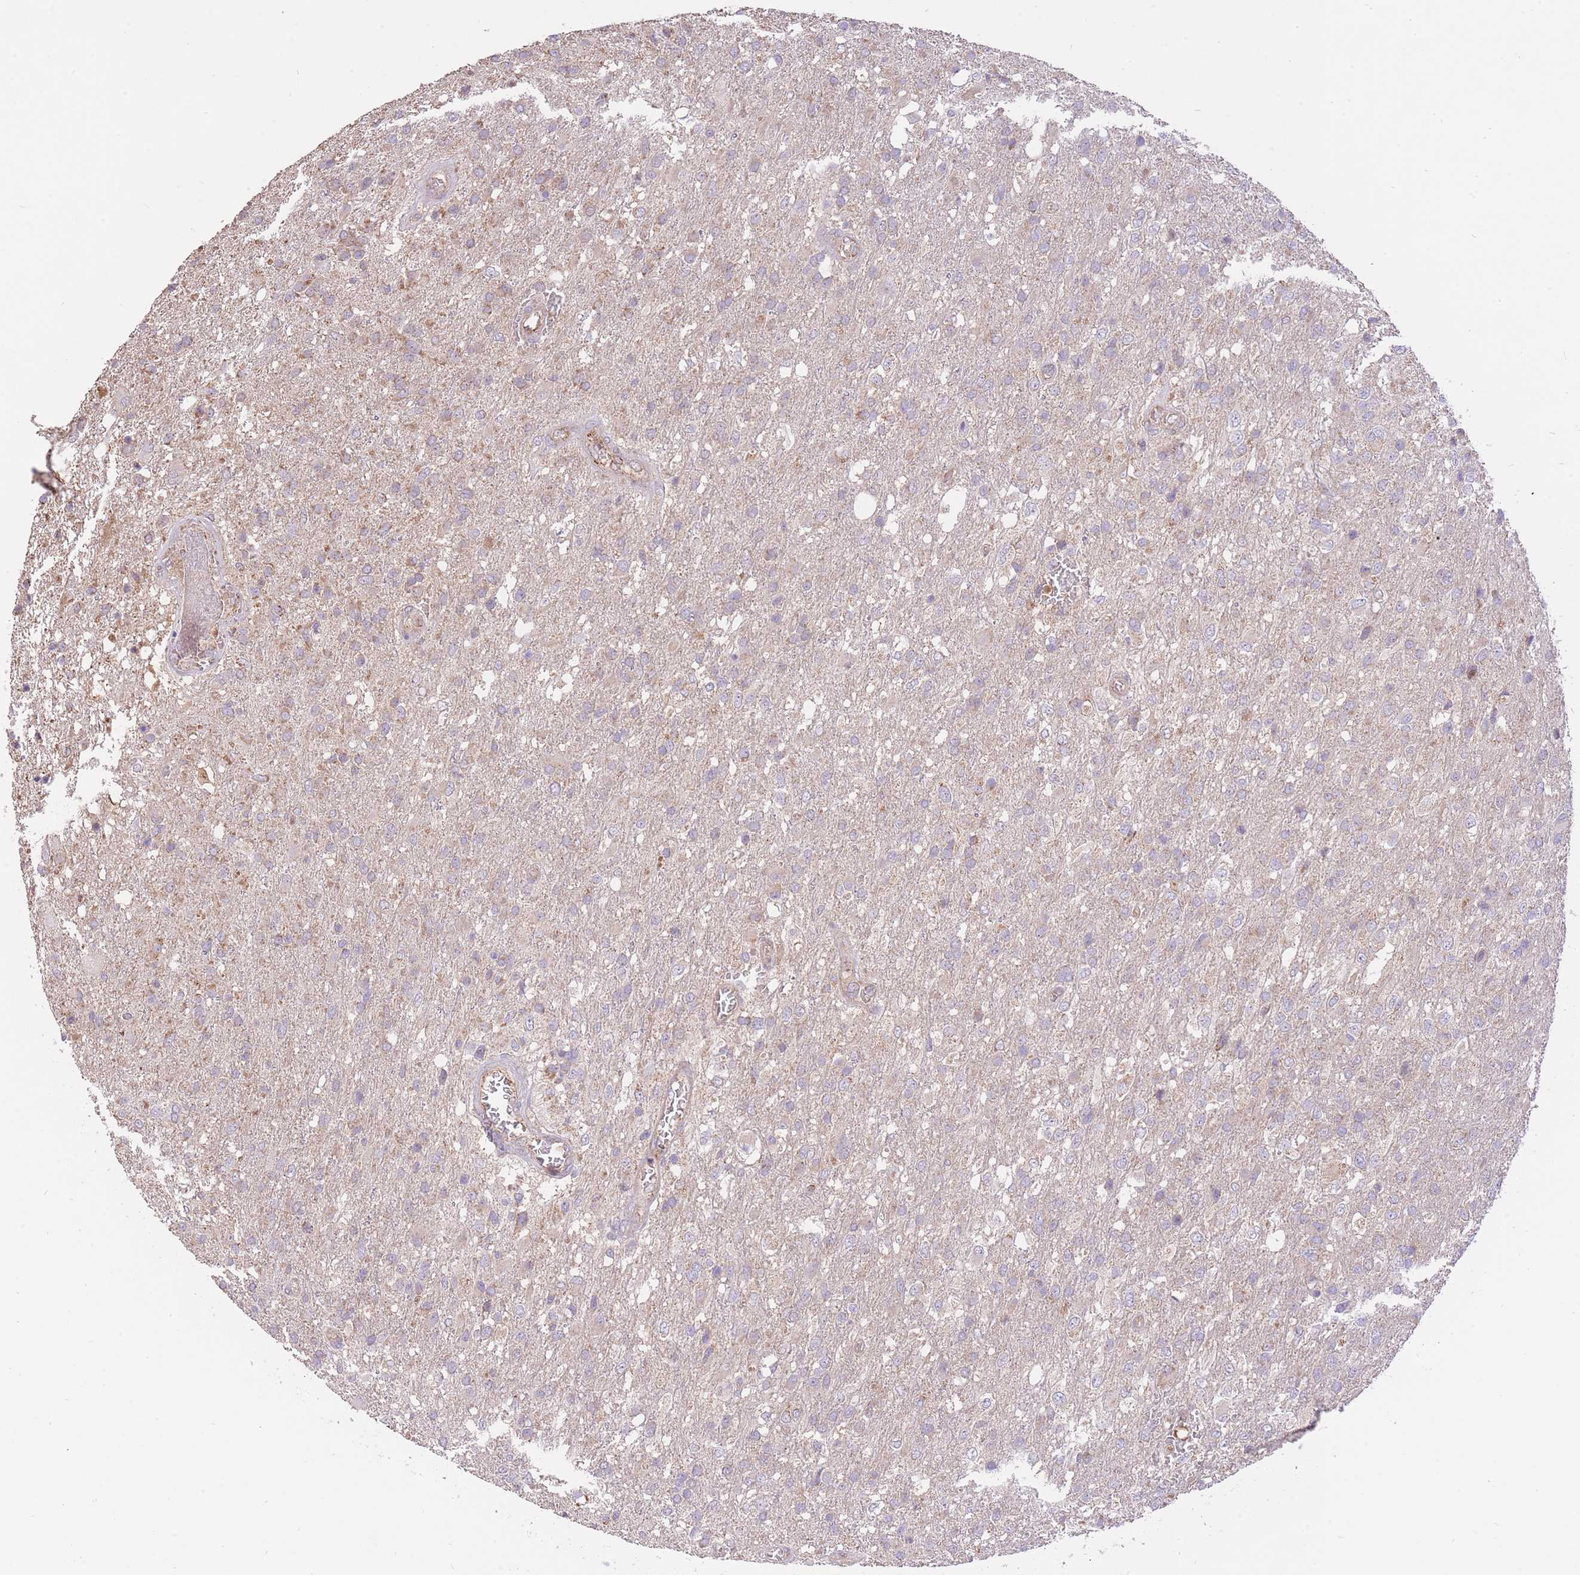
{"staining": {"intensity": "moderate", "quantity": "<25%", "location": "cytoplasmic/membranous"}, "tissue": "glioma", "cell_type": "Tumor cells", "image_type": "cancer", "snomed": [{"axis": "morphology", "description": "Glioma, malignant, High grade"}, {"axis": "topography", "description": "Brain"}], "caption": "Glioma stained with DAB IHC exhibits low levels of moderate cytoplasmic/membranous expression in approximately <25% of tumor cells.", "gene": "PREP", "patient": {"sex": "female", "age": 74}}